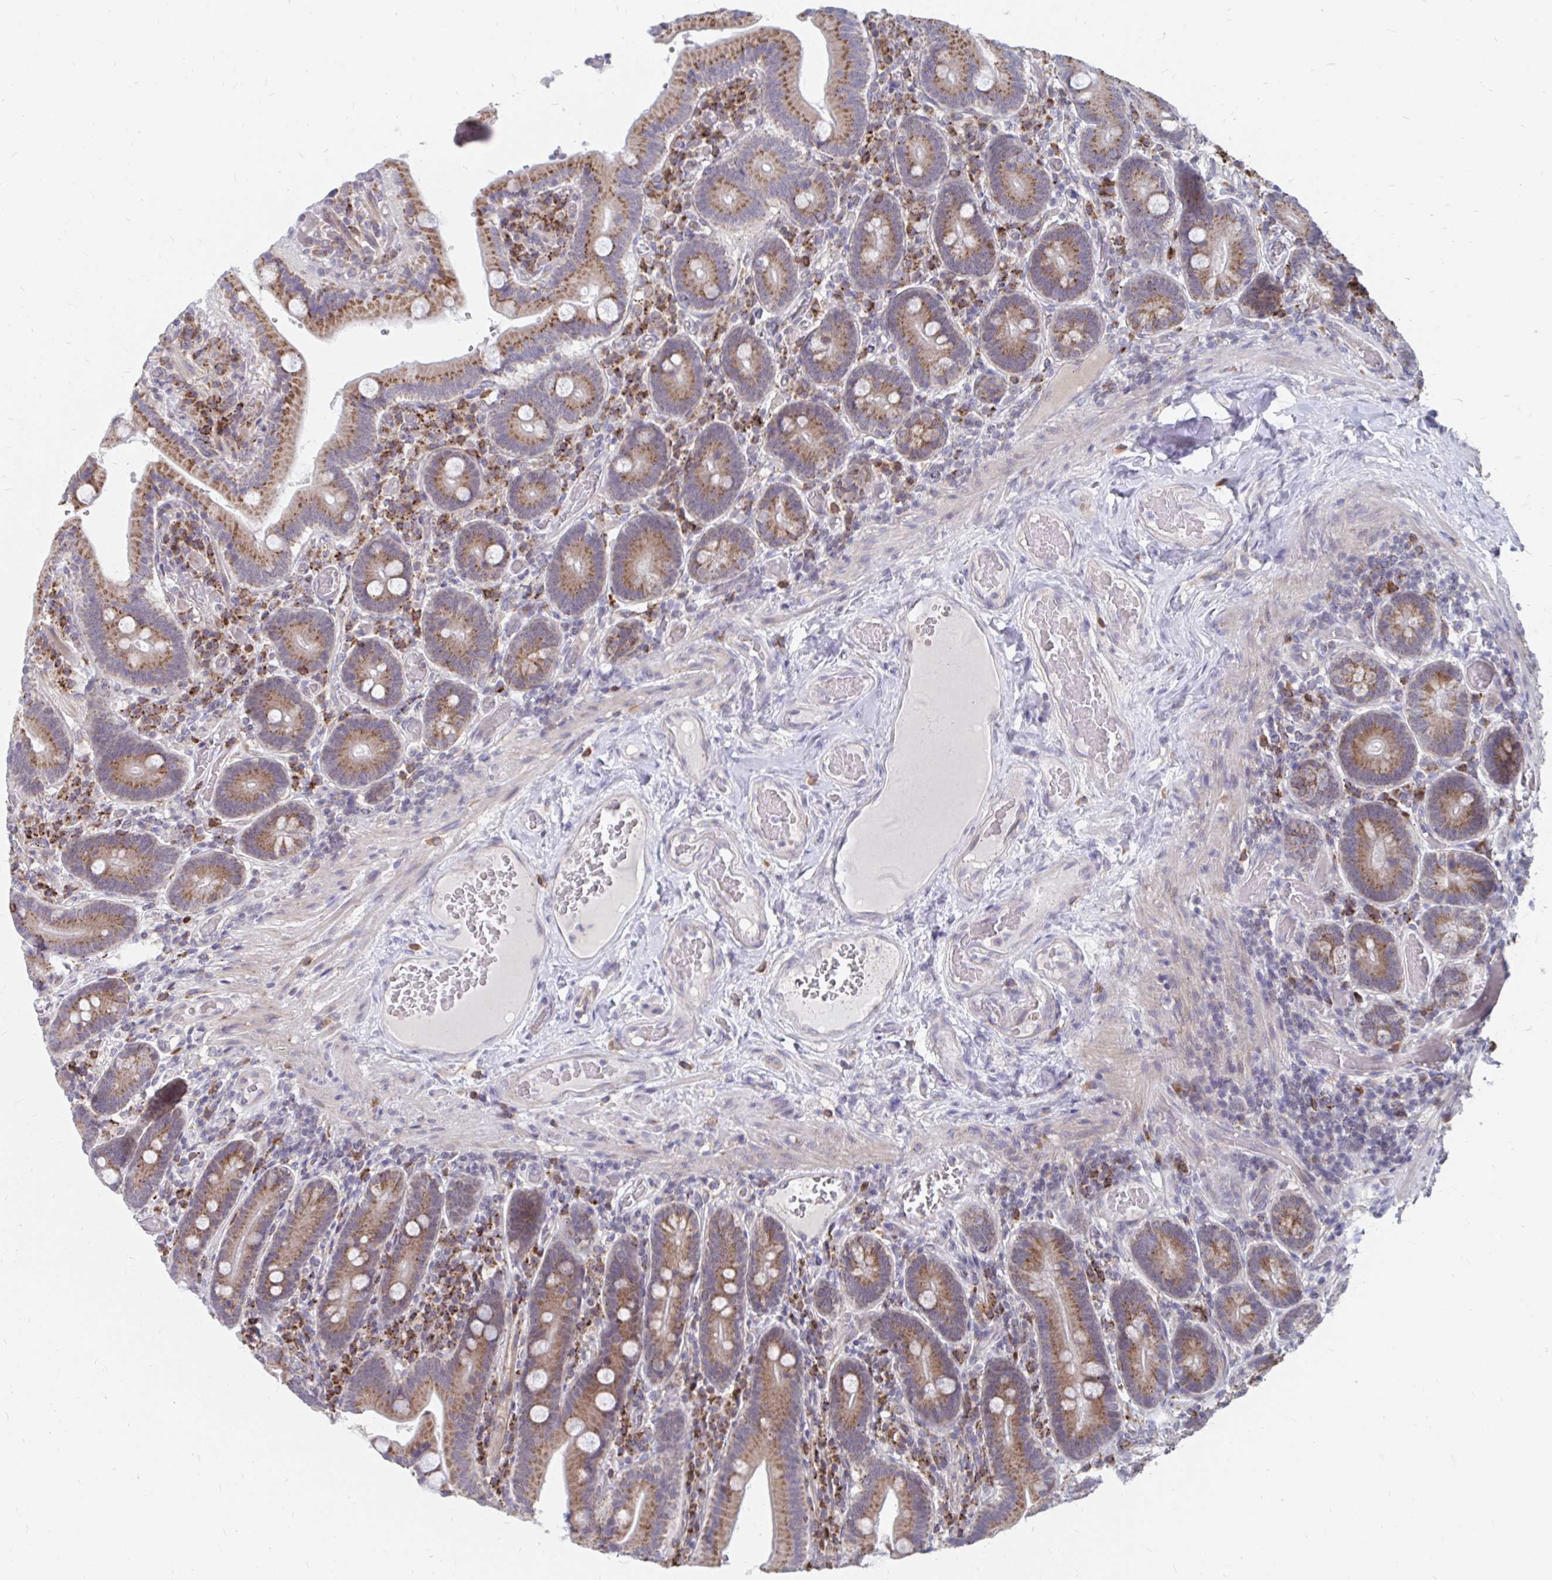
{"staining": {"intensity": "moderate", "quantity": ">75%", "location": "cytoplasmic/membranous"}, "tissue": "duodenum", "cell_type": "Glandular cells", "image_type": "normal", "snomed": [{"axis": "morphology", "description": "Normal tissue, NOS"}, {"axis": "topography", "description": "Duodenum"}], "caption": "IHC staining of benign duodenum, which shows medium levels of moderate cytoplasmic/membranous positivity in approximately >75% of glandular cells indicating moderate cytoplasmic/membranous protein positivity. The staining was performed using DAB (brown) for protein detection and nuclei were counterstained in hematoxylin (blue).", "gene": "PABIR3", "patient": {"sex": "female", "age": 62}}